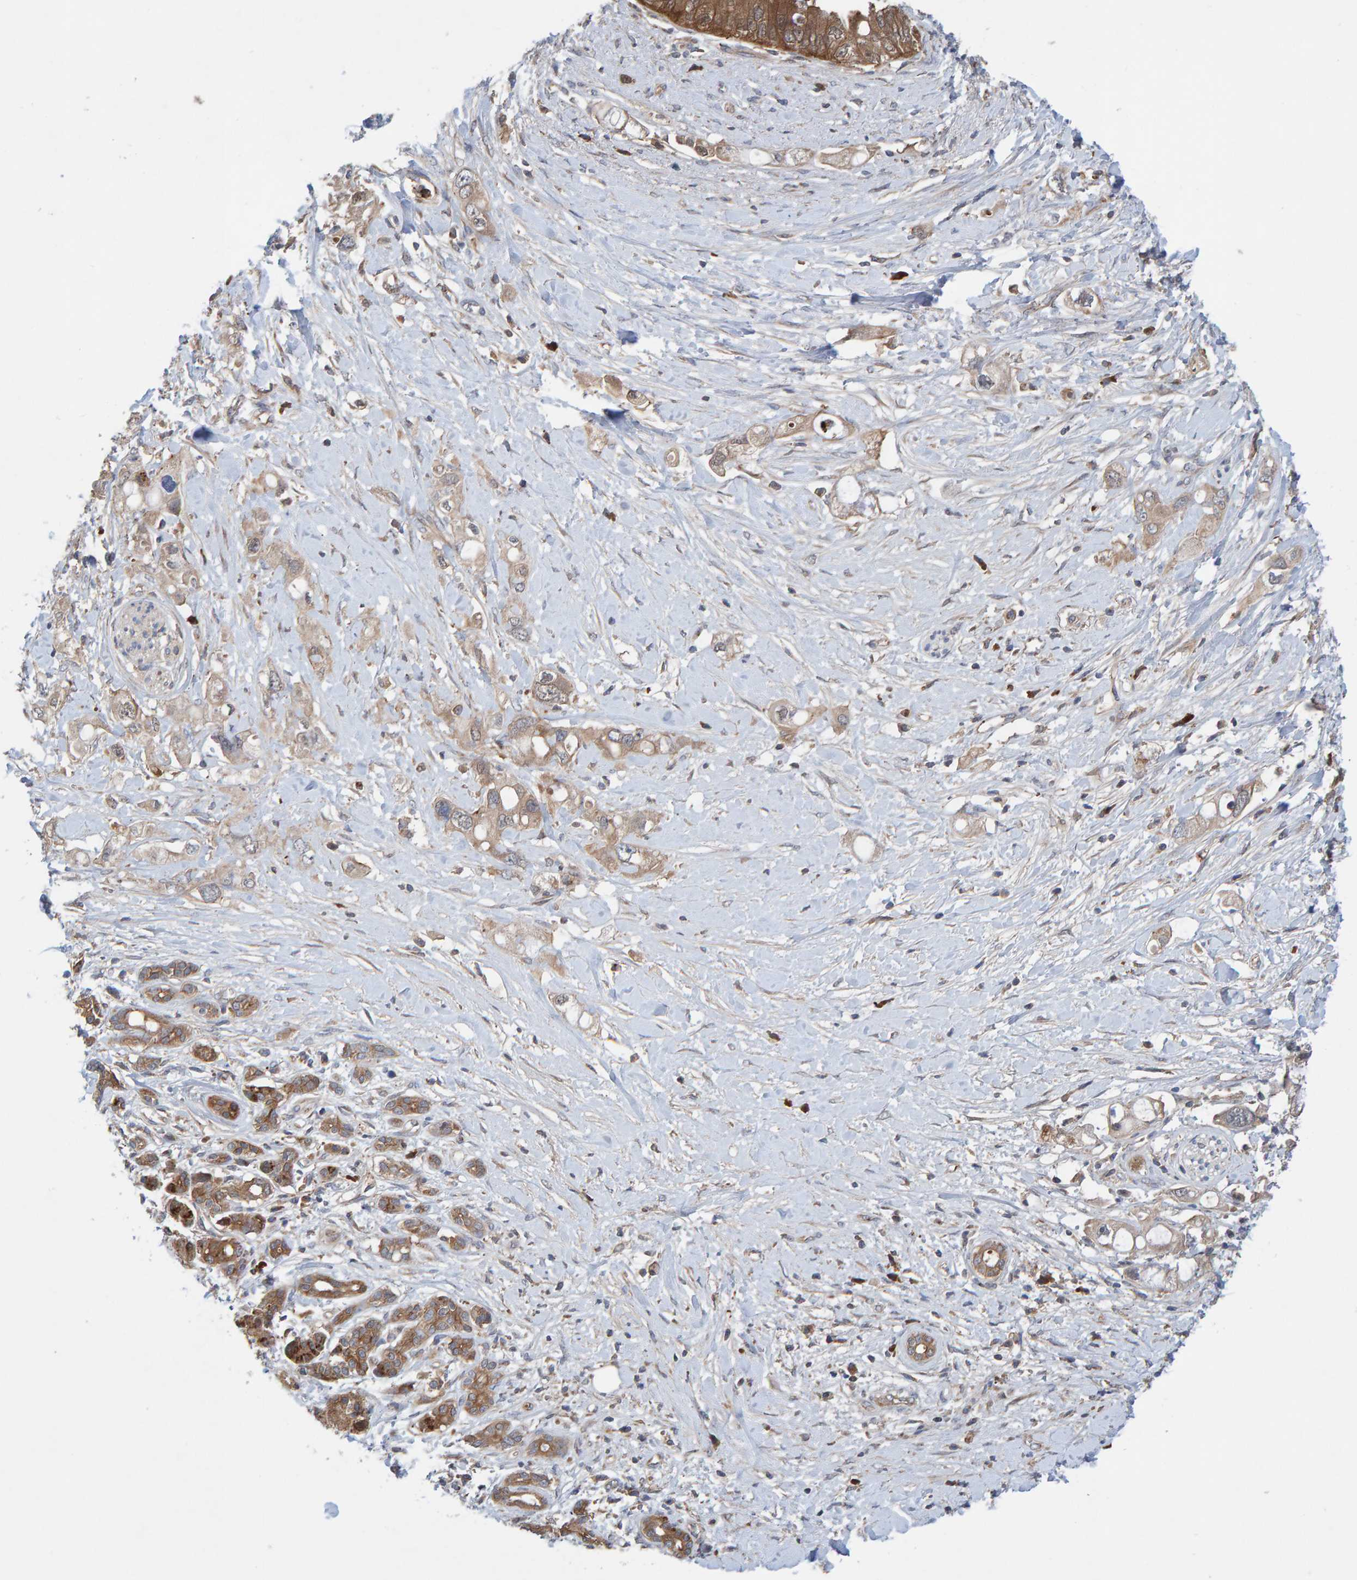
{"staining": {"intensity": "weak", "quantity": ">75%", "location": "cytoplasmic/membranous"}, "tissue": "pancreatic cancer", "cell_type": "Tumor cells", "image_type": "cancer", "snomed": [{"axis": "morphology", "description": "Adenocarcinoma, NOS"}, {"axis": "topography", "description": "Pancreas"}], "caption": "Immunohistochemistry (DAB (3,3'-diaminobenzidine)) staining of human adenocarcinoma (pancreatic) exhibits weak cytoplasmic/membranous protein expression in approximately >75% of tumor cells. The protein is shown in brown color, while the nuclei are stained blue.", "gene": "KIAA0753", "patient": {"sex": "female", "age": 56}}